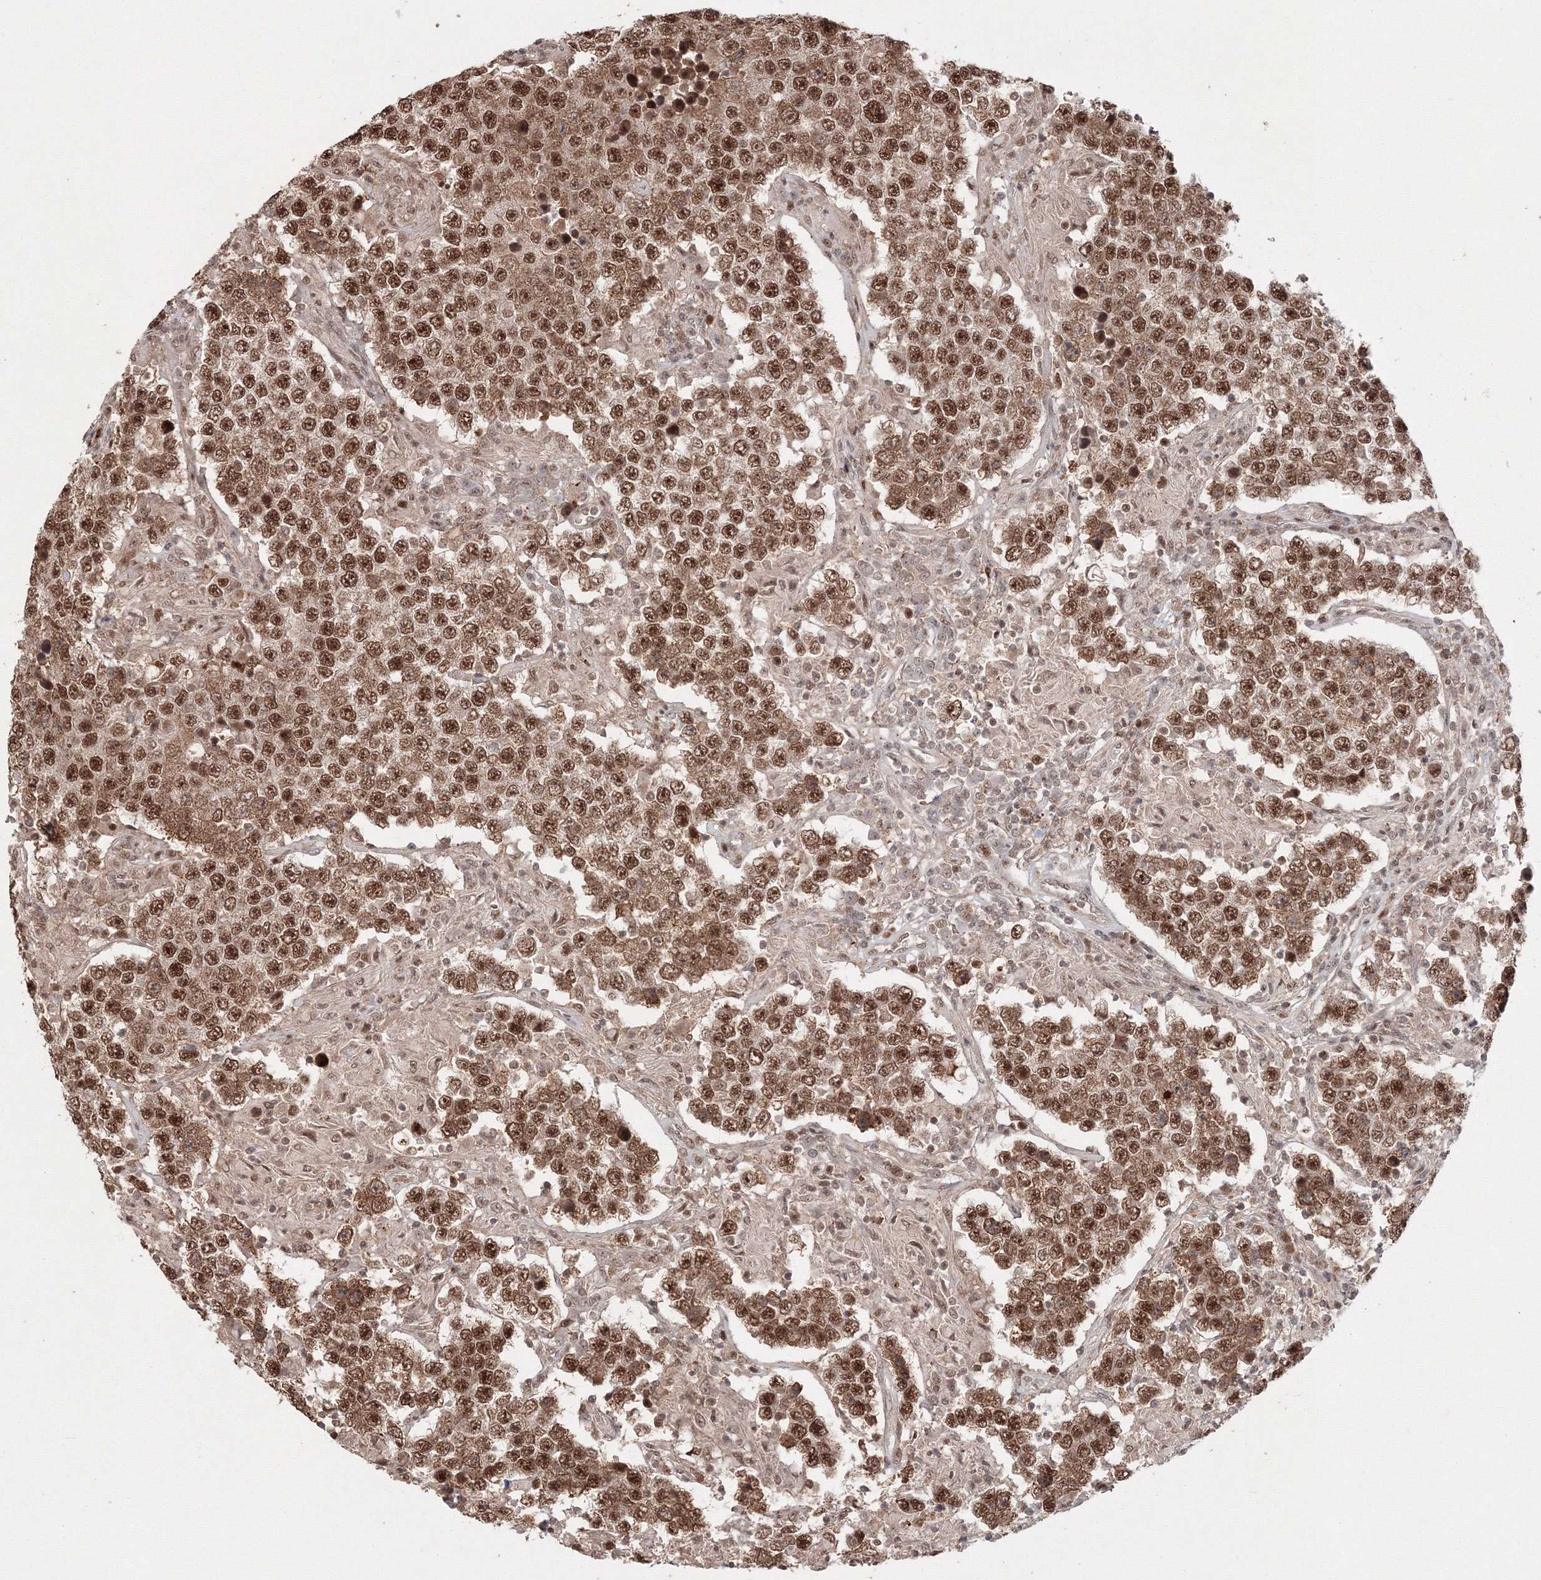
{"staining": {"intensity": "strong", "quantity": ">75%", "location": "nuclear"}, "tissue": "testis cancer", "cell_type": "Tumor cells", "image_type": "cancer", "snomed": [{"axis": "morphology", "description": "Normal tissue, NOS"}, {"axis": "morphology", "description": "Urothelial carcinoma, High grade"}, {"axis": "morphology", "description": "Seminoma, NOS"}, {"axis": "morphology", "description": "Carcinoma, Embryonal, NOS"}, {"axis": "topography", "description": "Urinary bladder"}, {"axis": "topography", "description": "Testis"}], "caption": "Immunohistochemistry (IHC) (DAB (3,3'-diaminobenzidine)) staining of human testis cancer (high-grade urothelial carcinoma) displays strong nuclear protein staining in about >75% of tumor cells.", "gene": "IWS1", "patient": {"sex": "male", "age": 41}}